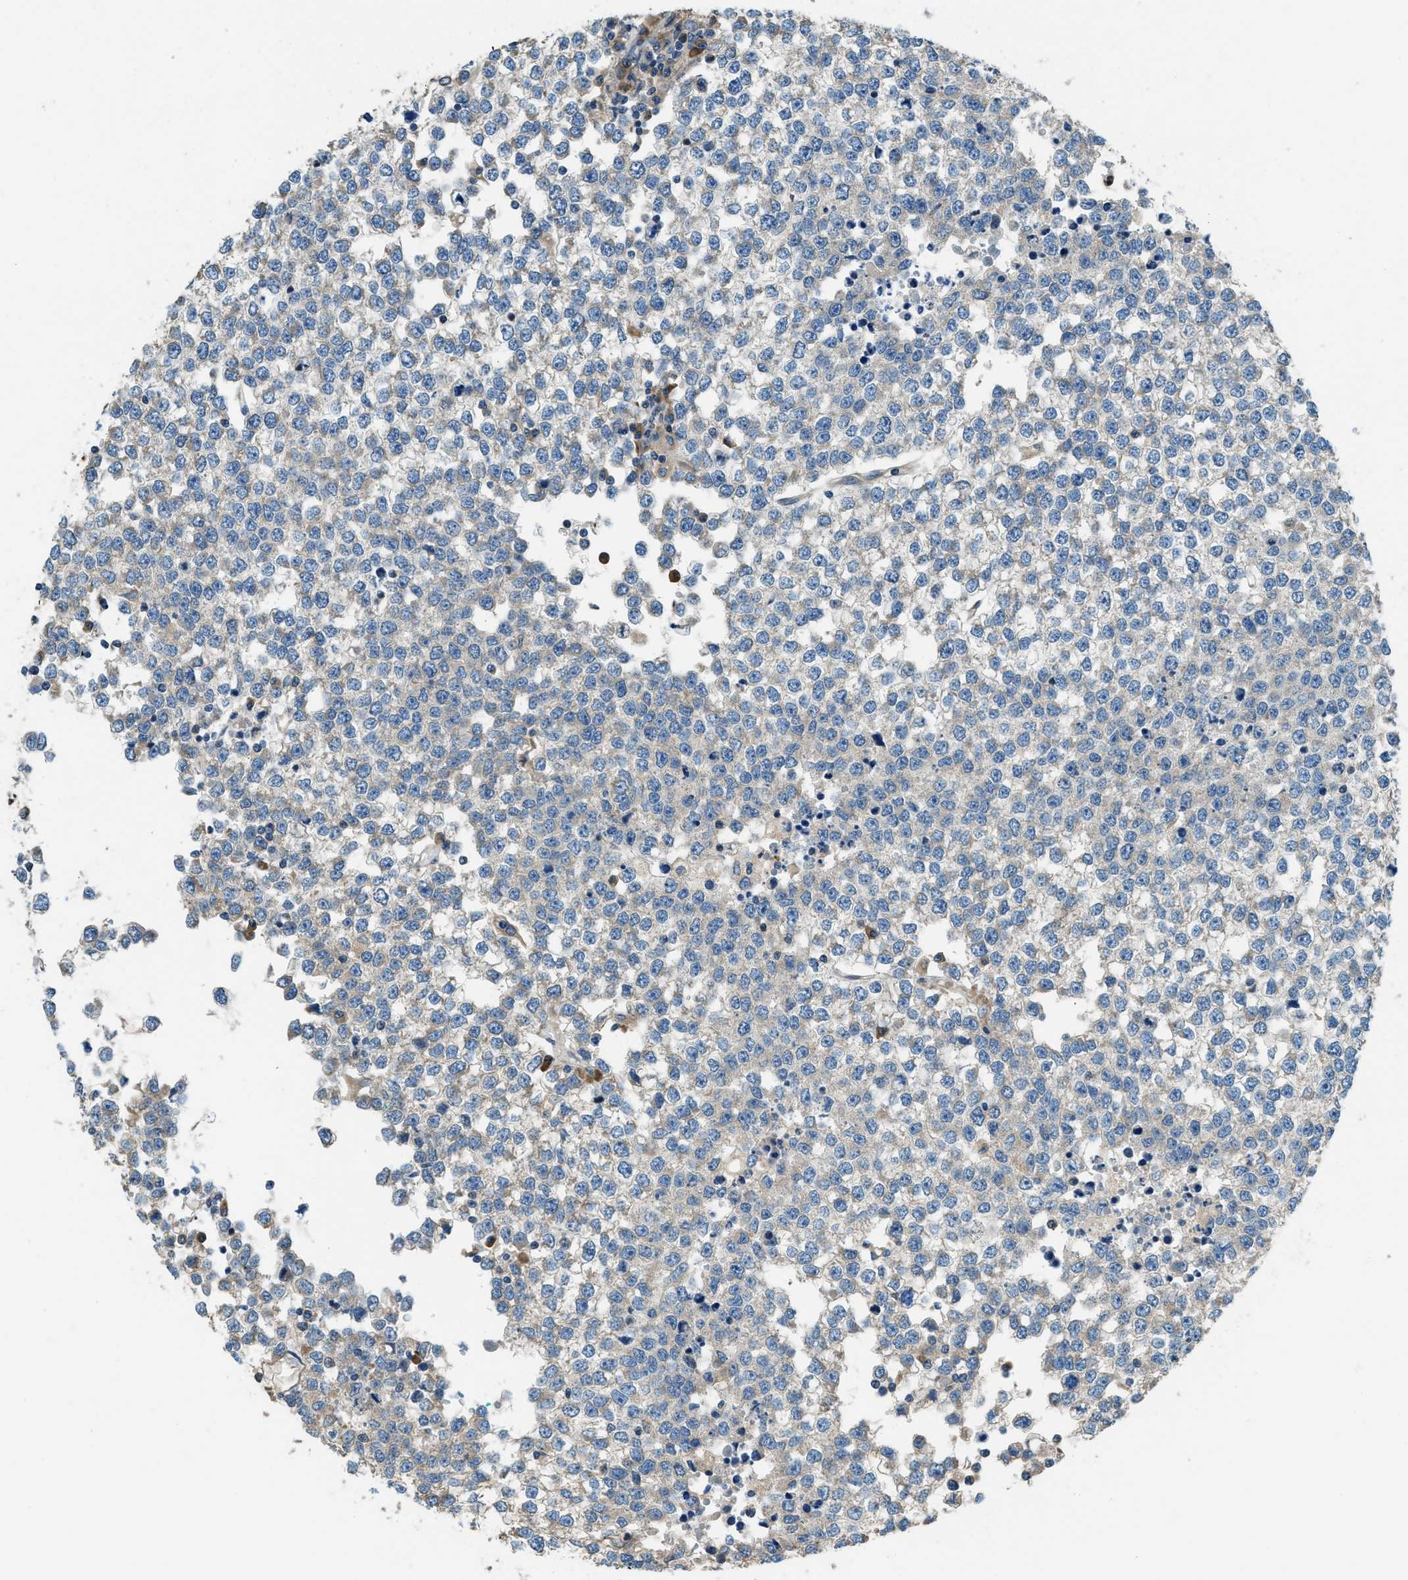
{"staining": {"intensity": "negative", "quantity": "none", "location": "none"}, "tissue": "testis cancer", "cell_type": "Tumor cells", "image_type": "cancer", "snomed": [{"axis": "morphology", "description": "Seminoma, NOS"}, {"axis": "topography", "description": "Testis"}], "caption": "DAB immunohistochemical staining of testis cancer displays no significant positivity in tumor cells. (Stains: DAB (3,3'-diaminobenzidine) immunohistochemistry with hematoxylin counter stain, Microscopy: brightfield microscopy at high magnification).", "gene": "GIMAP8", "patient": {"sex": "male", "age": 65}}